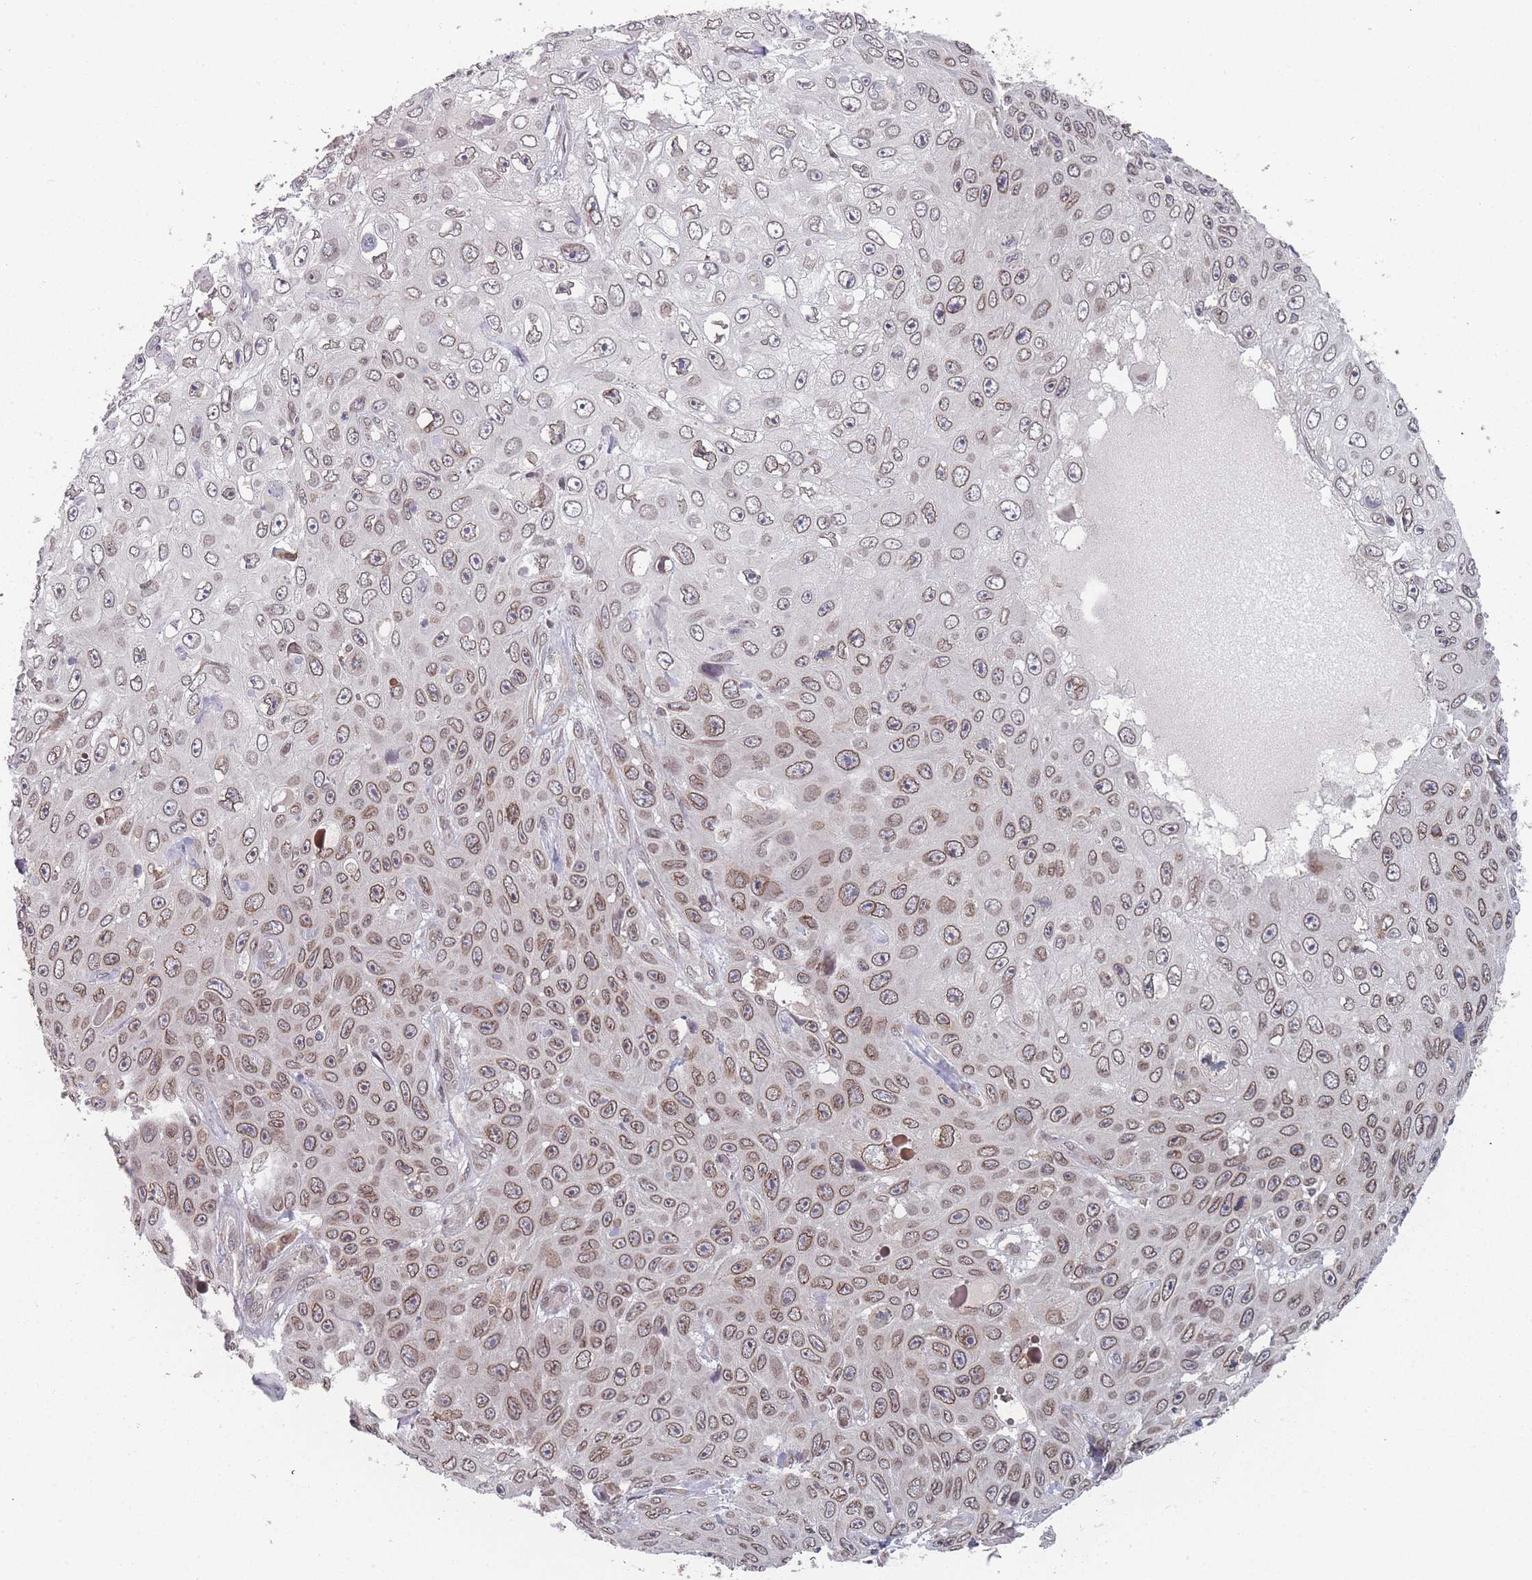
{"staining": {"intensity": "moderate", "quantity": ">75%", "location": "cytoplasmic/membranous,nuclear"}, "tissue": "skin cancer", "cell_type": "Tumor cells", "image_type": "cancer", "snomed": [{"axis": "morphology", "description": "Squamous cell carcinoma, NOS"}, {"axis": "topography", "description": "Skin"}], "caption": "Skin squamous cell carcinoma tissue exhibits moderate cytoplasmic/membranous and nuclear positivity in about >75% of tumor cells, visualized by immunohistochemistry.", "gene": "TBC1D25", "patient": {"sex": "male", "age": 82}}